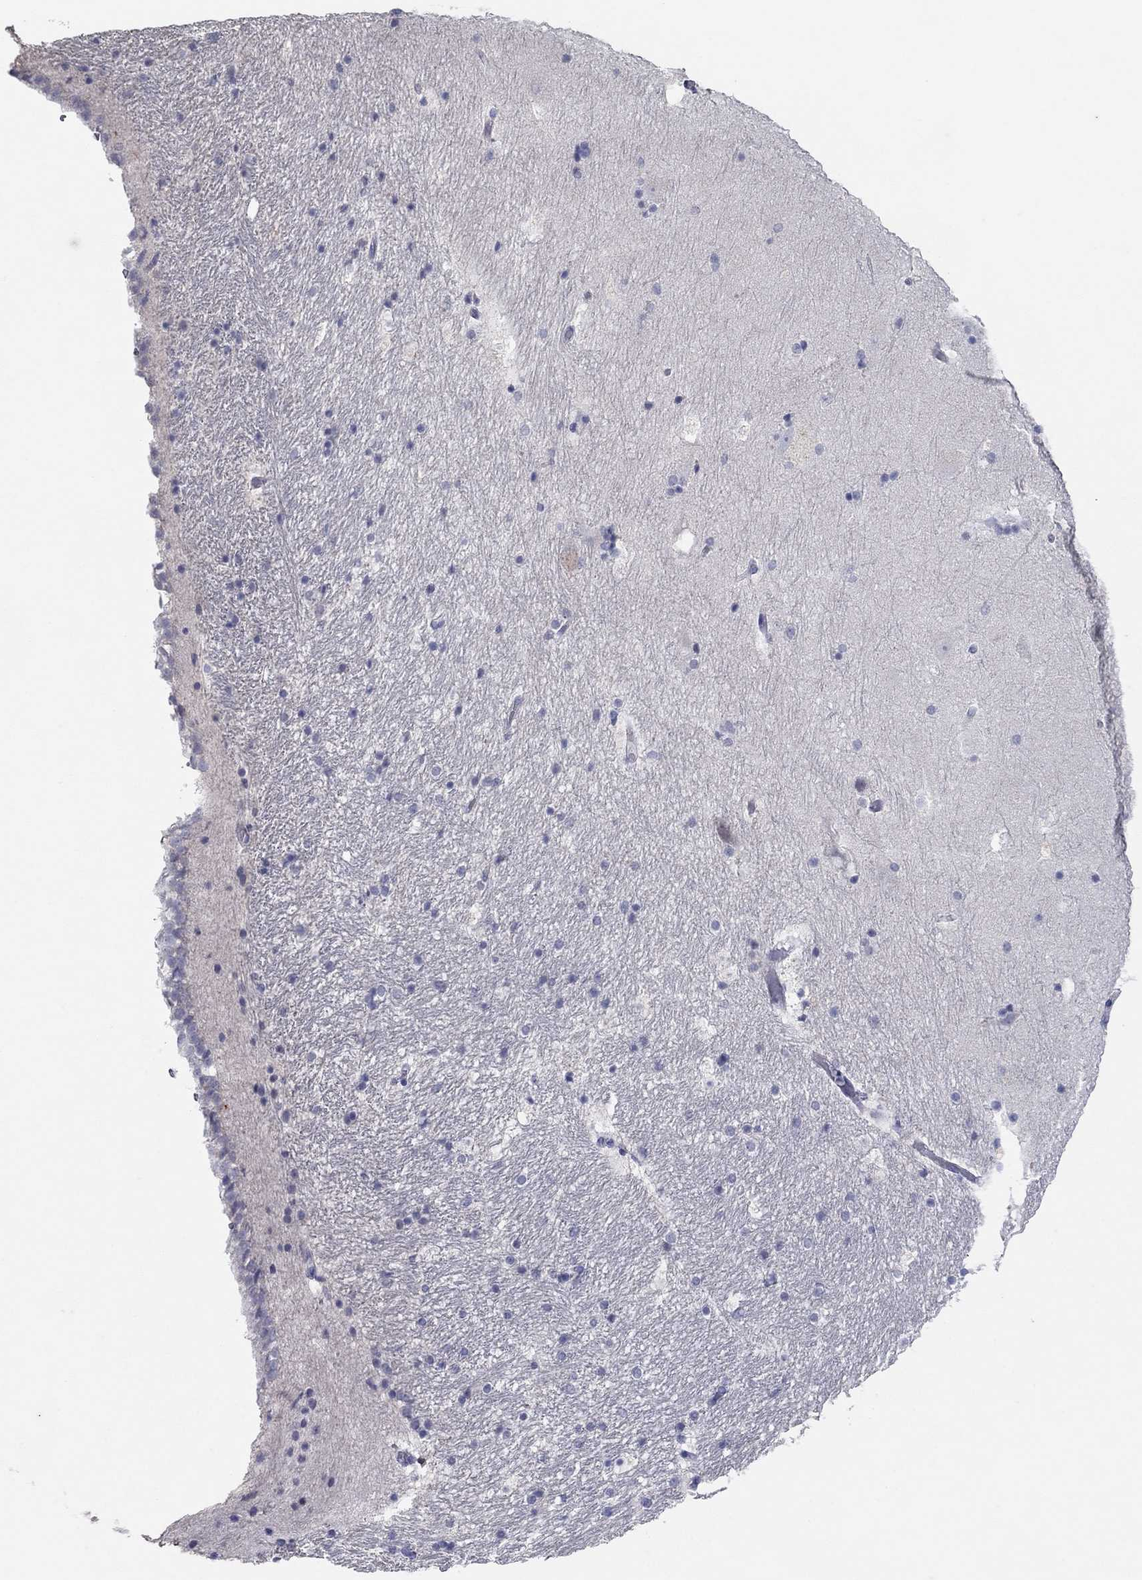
{"staining": {"intensity": "negative", "quantity": "none", "location": "none"}, "tissue": "hippocampus", "cell_type": "Glial cells", "image_type": "normal", "snomed": [{"axis": "morphology", "description": "Normal tissue, NOS"}, {"axis": "topography", "description": "Hippocampus"}], "caption": "This image is of benign hippocampus stained with immunohistochemistry to label a protein in brown with the nuclei are counter-stained blue. There is no expression in glial cells. (Stains: DAB (3,3'-diaminobenzidine) IHC with hematoxylin counter stain, Microscopy: brightfield microscopy at high magnification).", "gene": "ITGAE", "patient": {"sex": "male", "age": 51}}